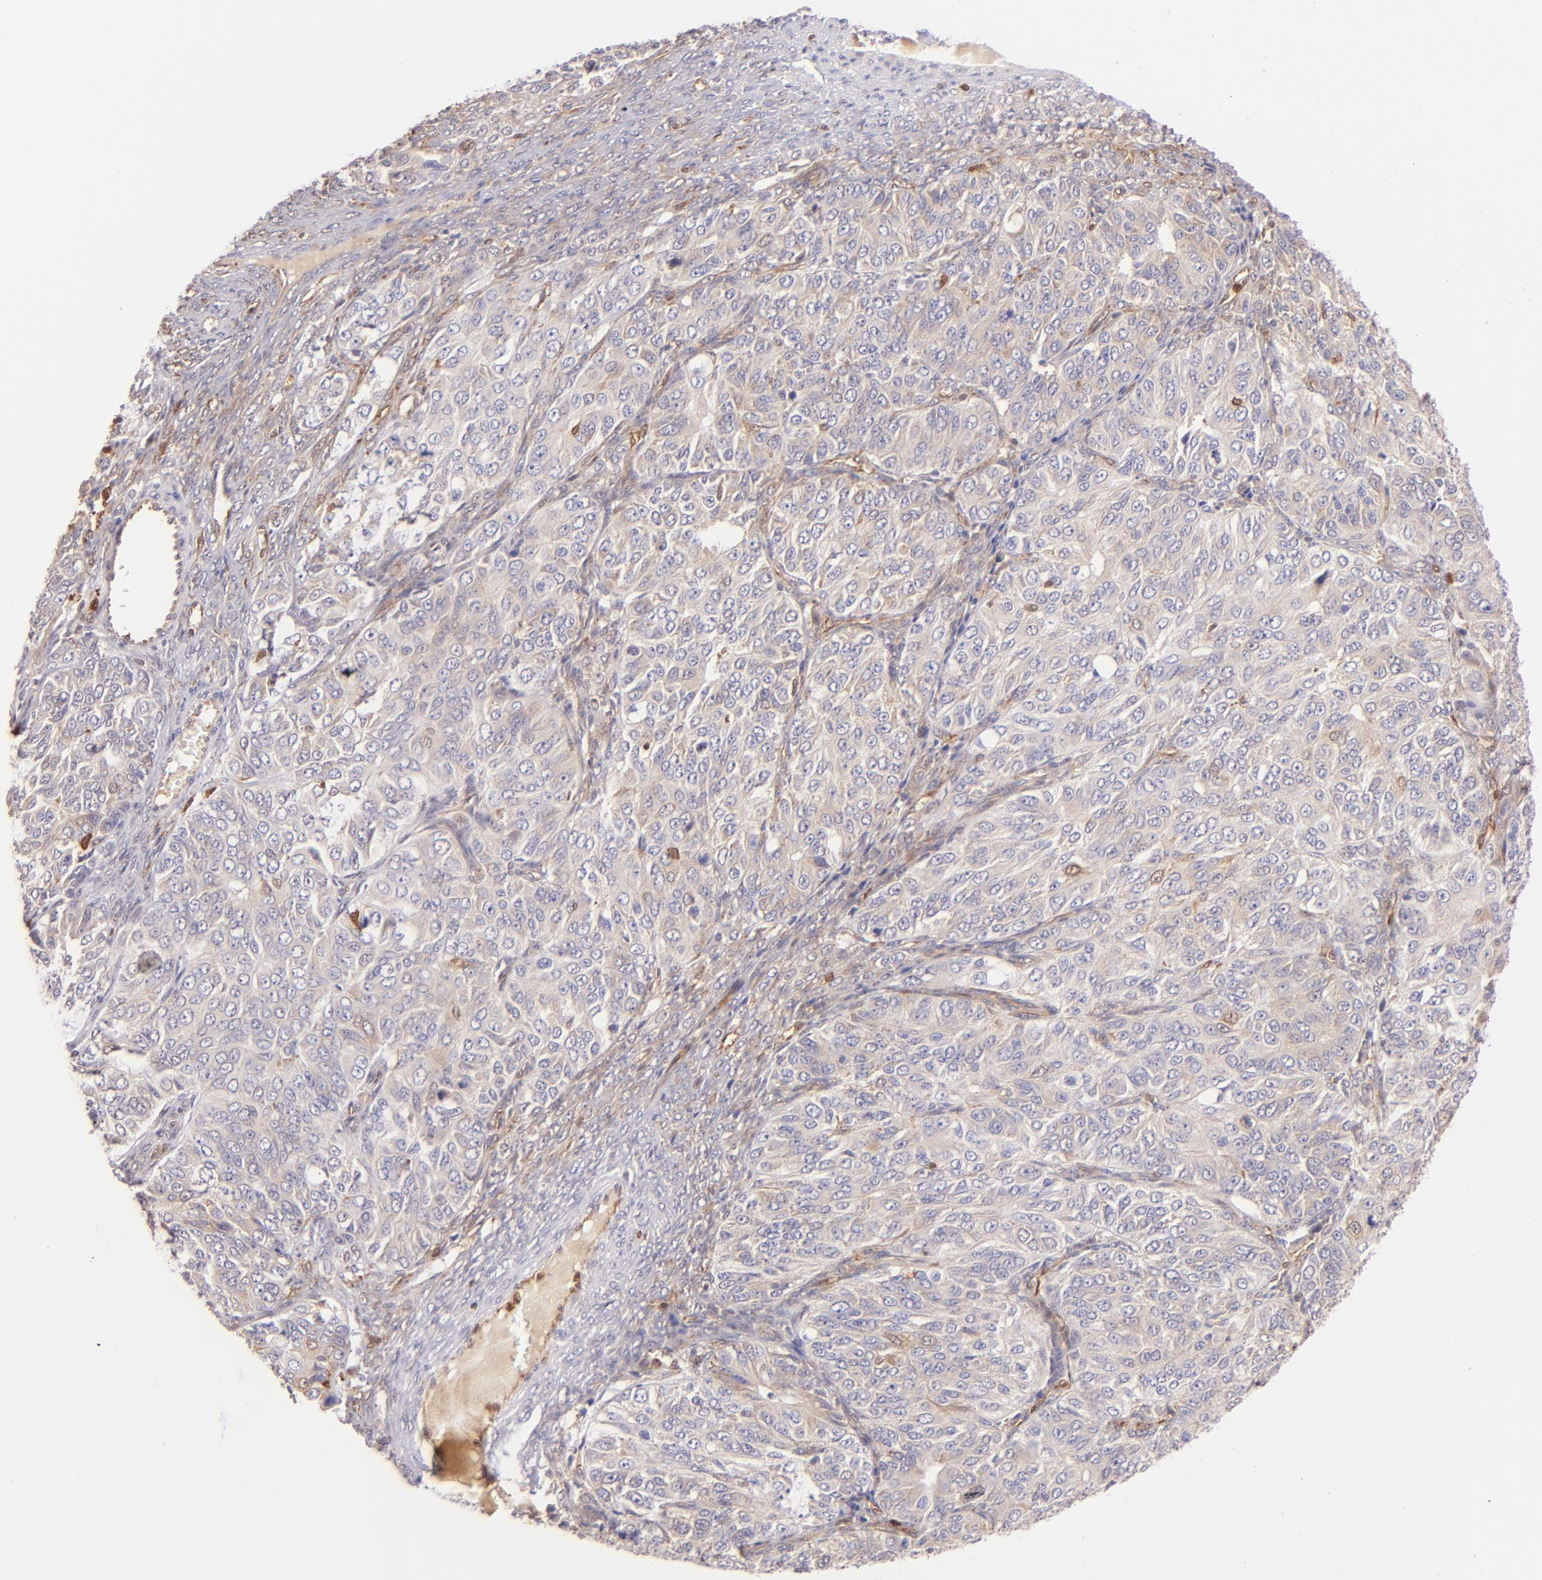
{"staining": {"intensity": "weak", "quantity": "25%-75%", "location": "cytoplasmic/membranous"}, "tissue": "ovarian cancer", "cell_type": "Tumor cells", "image_type": "cancer", "snomed": [{"axis": "morphology", "description": "Carcinoma, endometroid"}, {"axis": "topography", "description": "Ovary"}], "caption": "About 25%-75% of tumor cells in human ovarian cancer display weak cytoplasmic/membranous protein staining as visualized by brown immunohistochemical staining.", "gene": "BTK", "patient": {"sex": "female", "age": 51}}